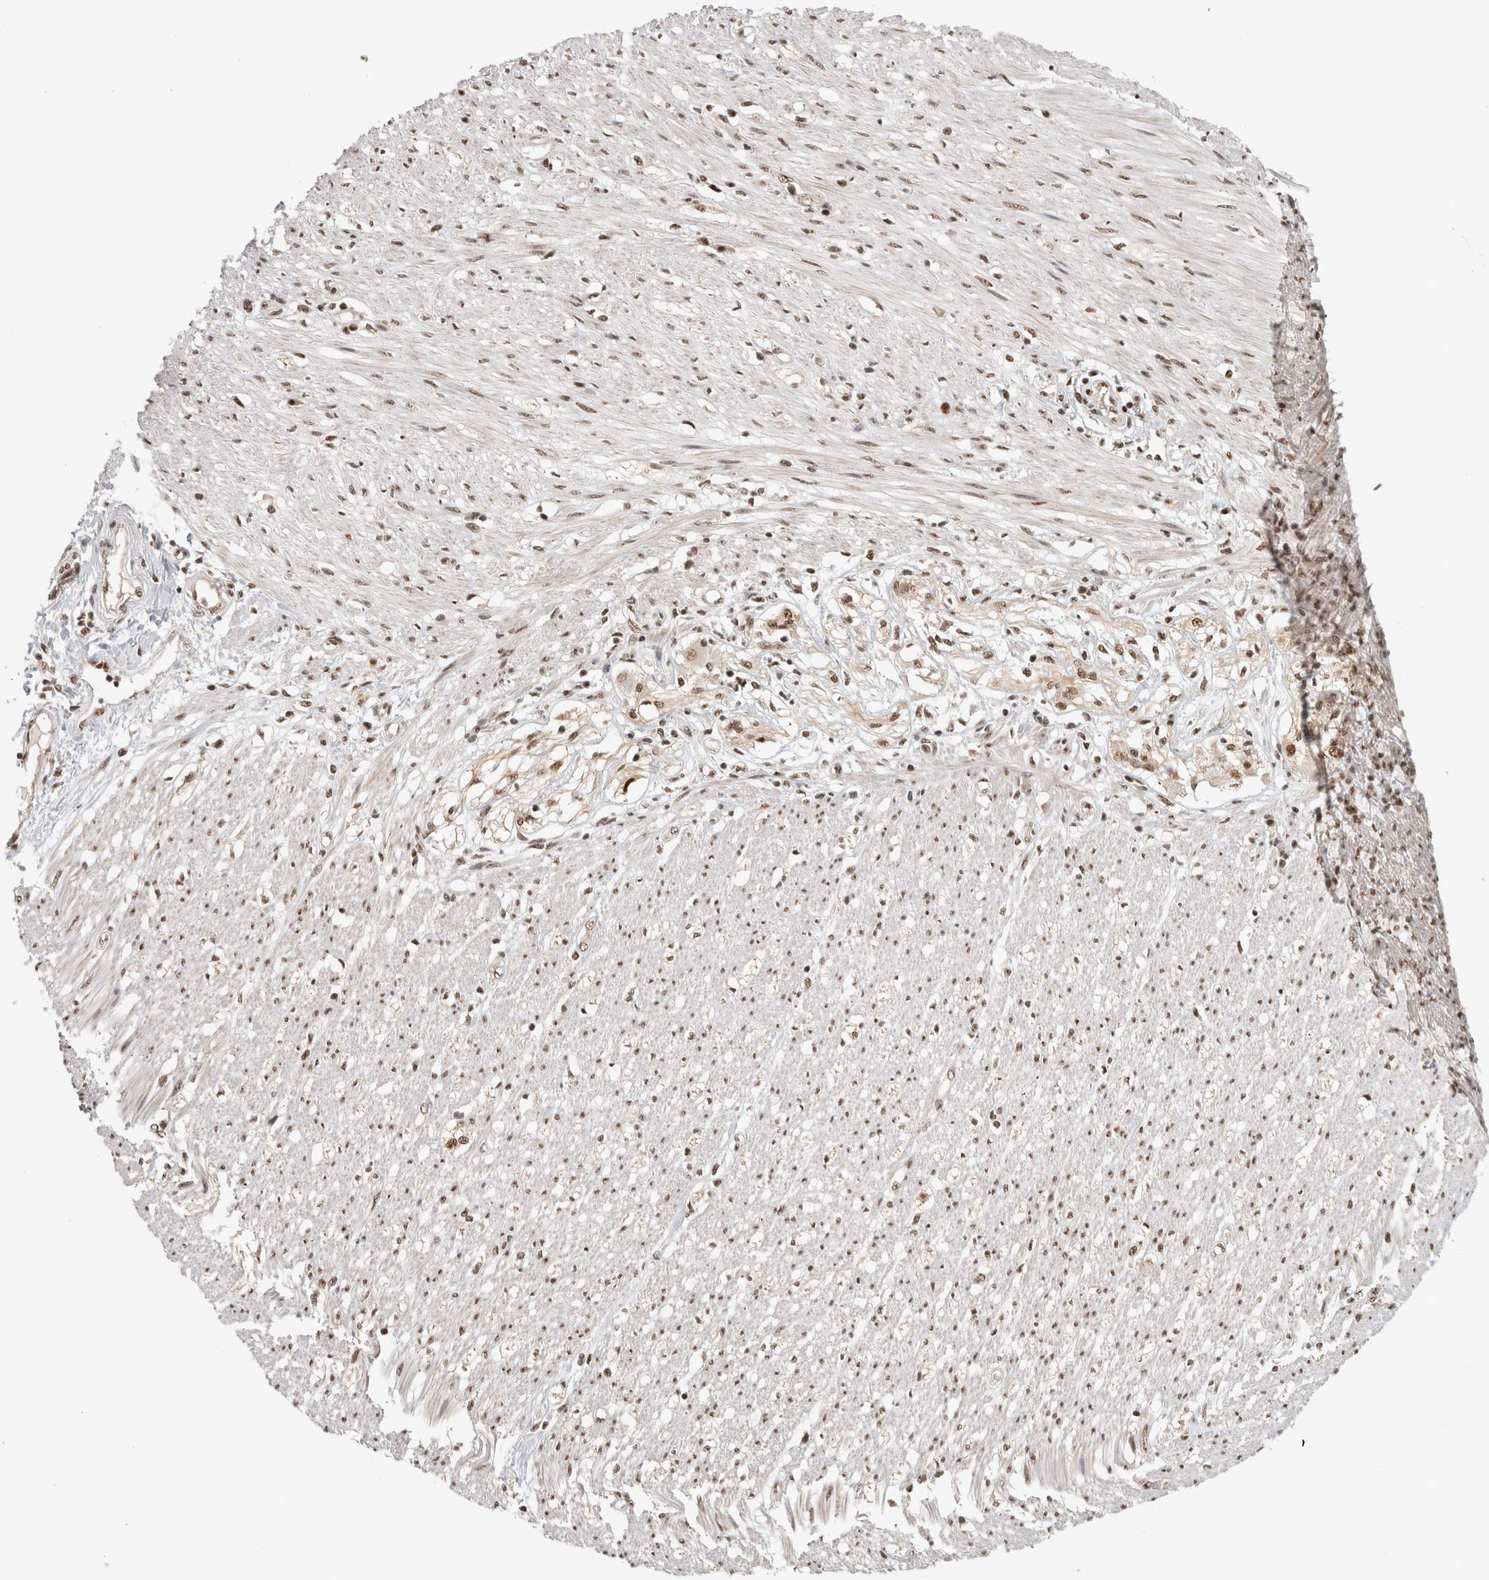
{"staining": {"intensity": "moderate", "quantity": ">75%", "location": "nuclear"}, "tissue": "soft tissue", "cell_type": "Fibroblasts", "image_type": "normal", "snomed": [{"axis": "morphology", "description": "Normal tissue, NOS"}, {"axis": "morphology", "description": "Adenocarcinoma, NOS"}, {"axis": "topography", "description": "Colon"}, {"axis": "topography", "description": "Peripheral nerve tissue"}], "caption": "Moderate nuclear protein staining is present in approximately >75% of fibroblasts in soft tissue. The staining was performed using DAB, with brown indicating positive protein expression. Nuclei are stained blue with hematoxylin.", "gene": "EBNA1BP2", "patient": {"sex": "male", "age": 14}}